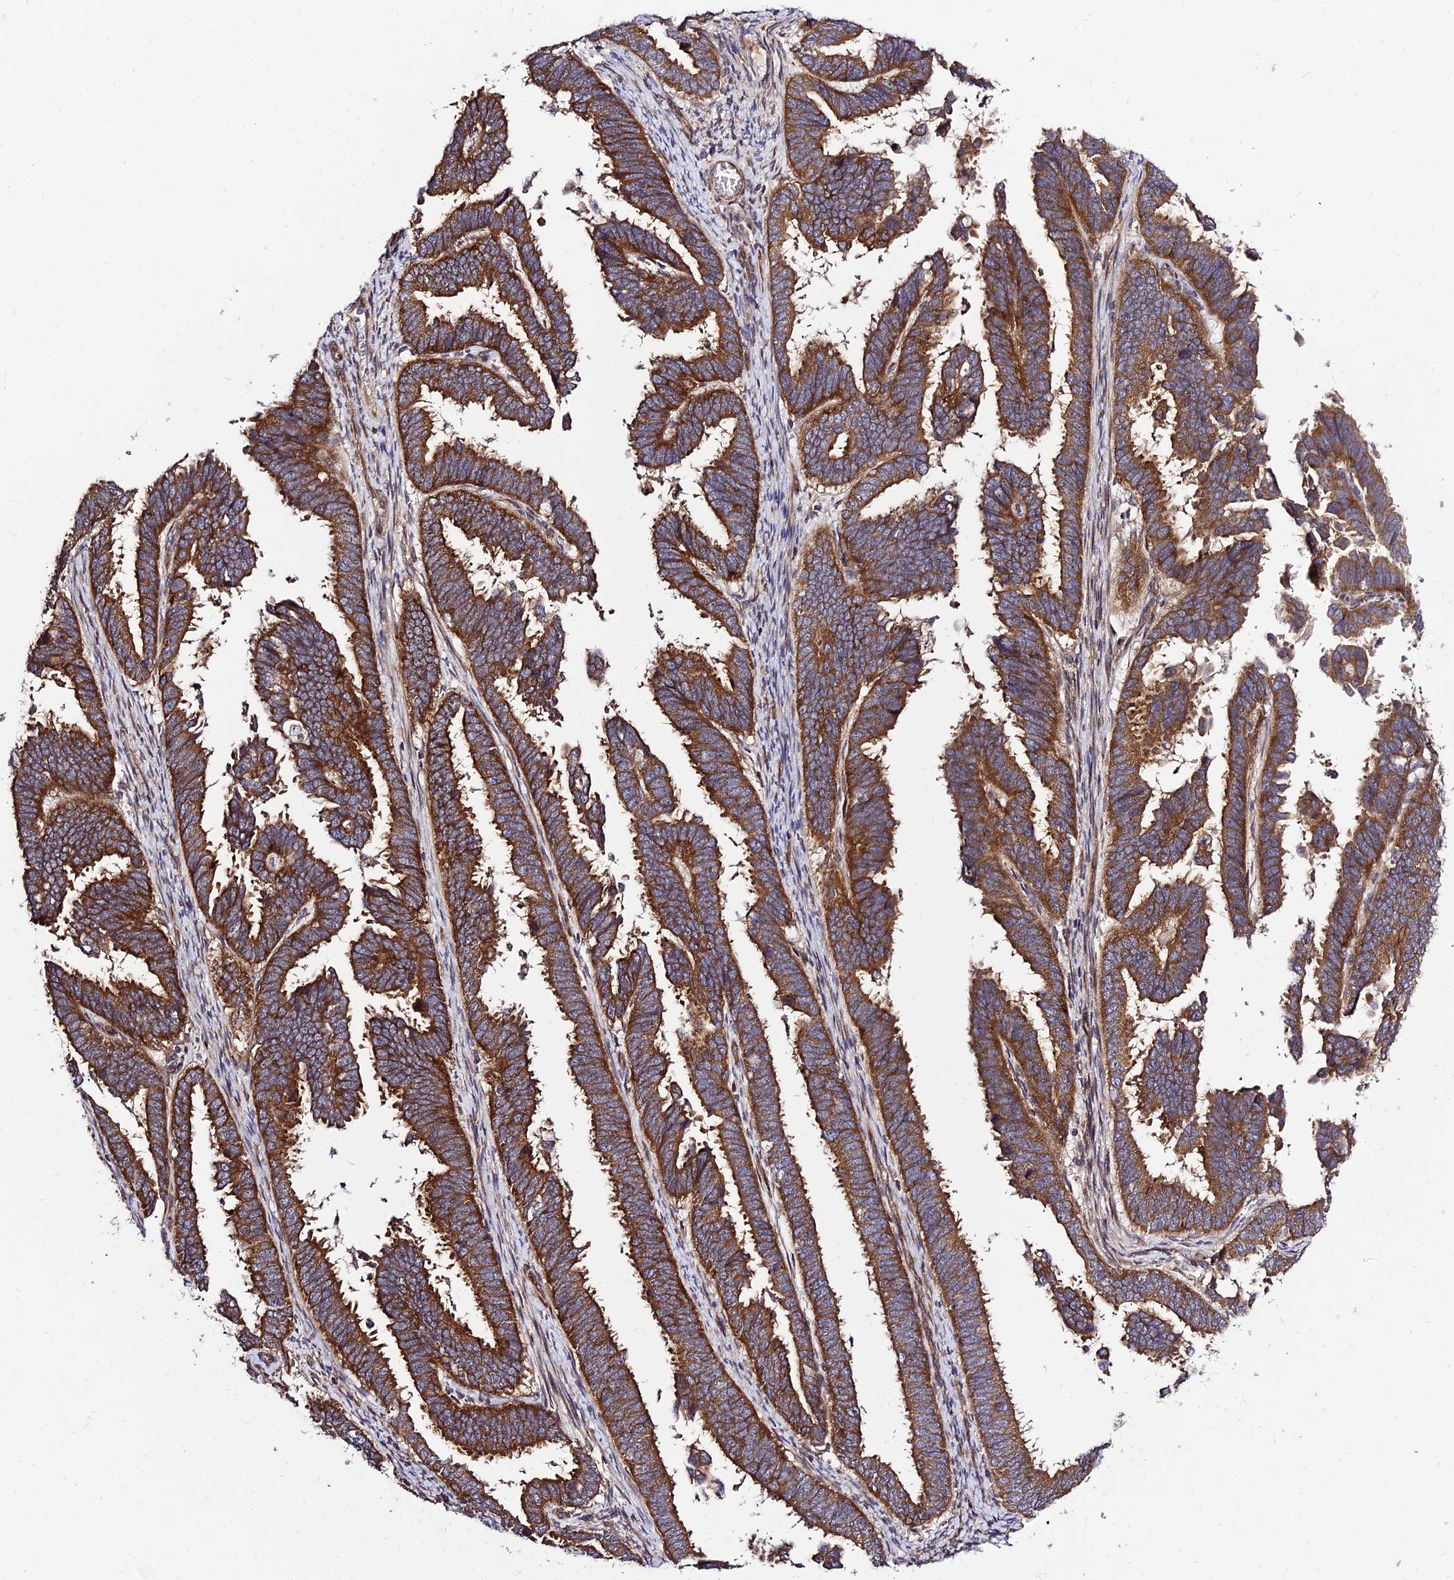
{"staining": {"intensity": "strong", "quantity": ">75%", "location": "cytoplasmic/membranous"}, "tissue": "endometrial cancer", "cell_type": "Tumor cells", "image_type": "cancer", "snomed": [{"axis": "morphology", "description": "Adenocarcinoma, NOS"}, {"axis": "topography", "description": "Endometrium"}], "caption": "Immunohistochemistry (IHC) of human adenocarcinoma (endometrial) shows high levels of strong cytoplasmic/membranous expression in about >75% of tumor cells.", "gene": "SMG6", "patient": {"sex": "female", "age": 75}}